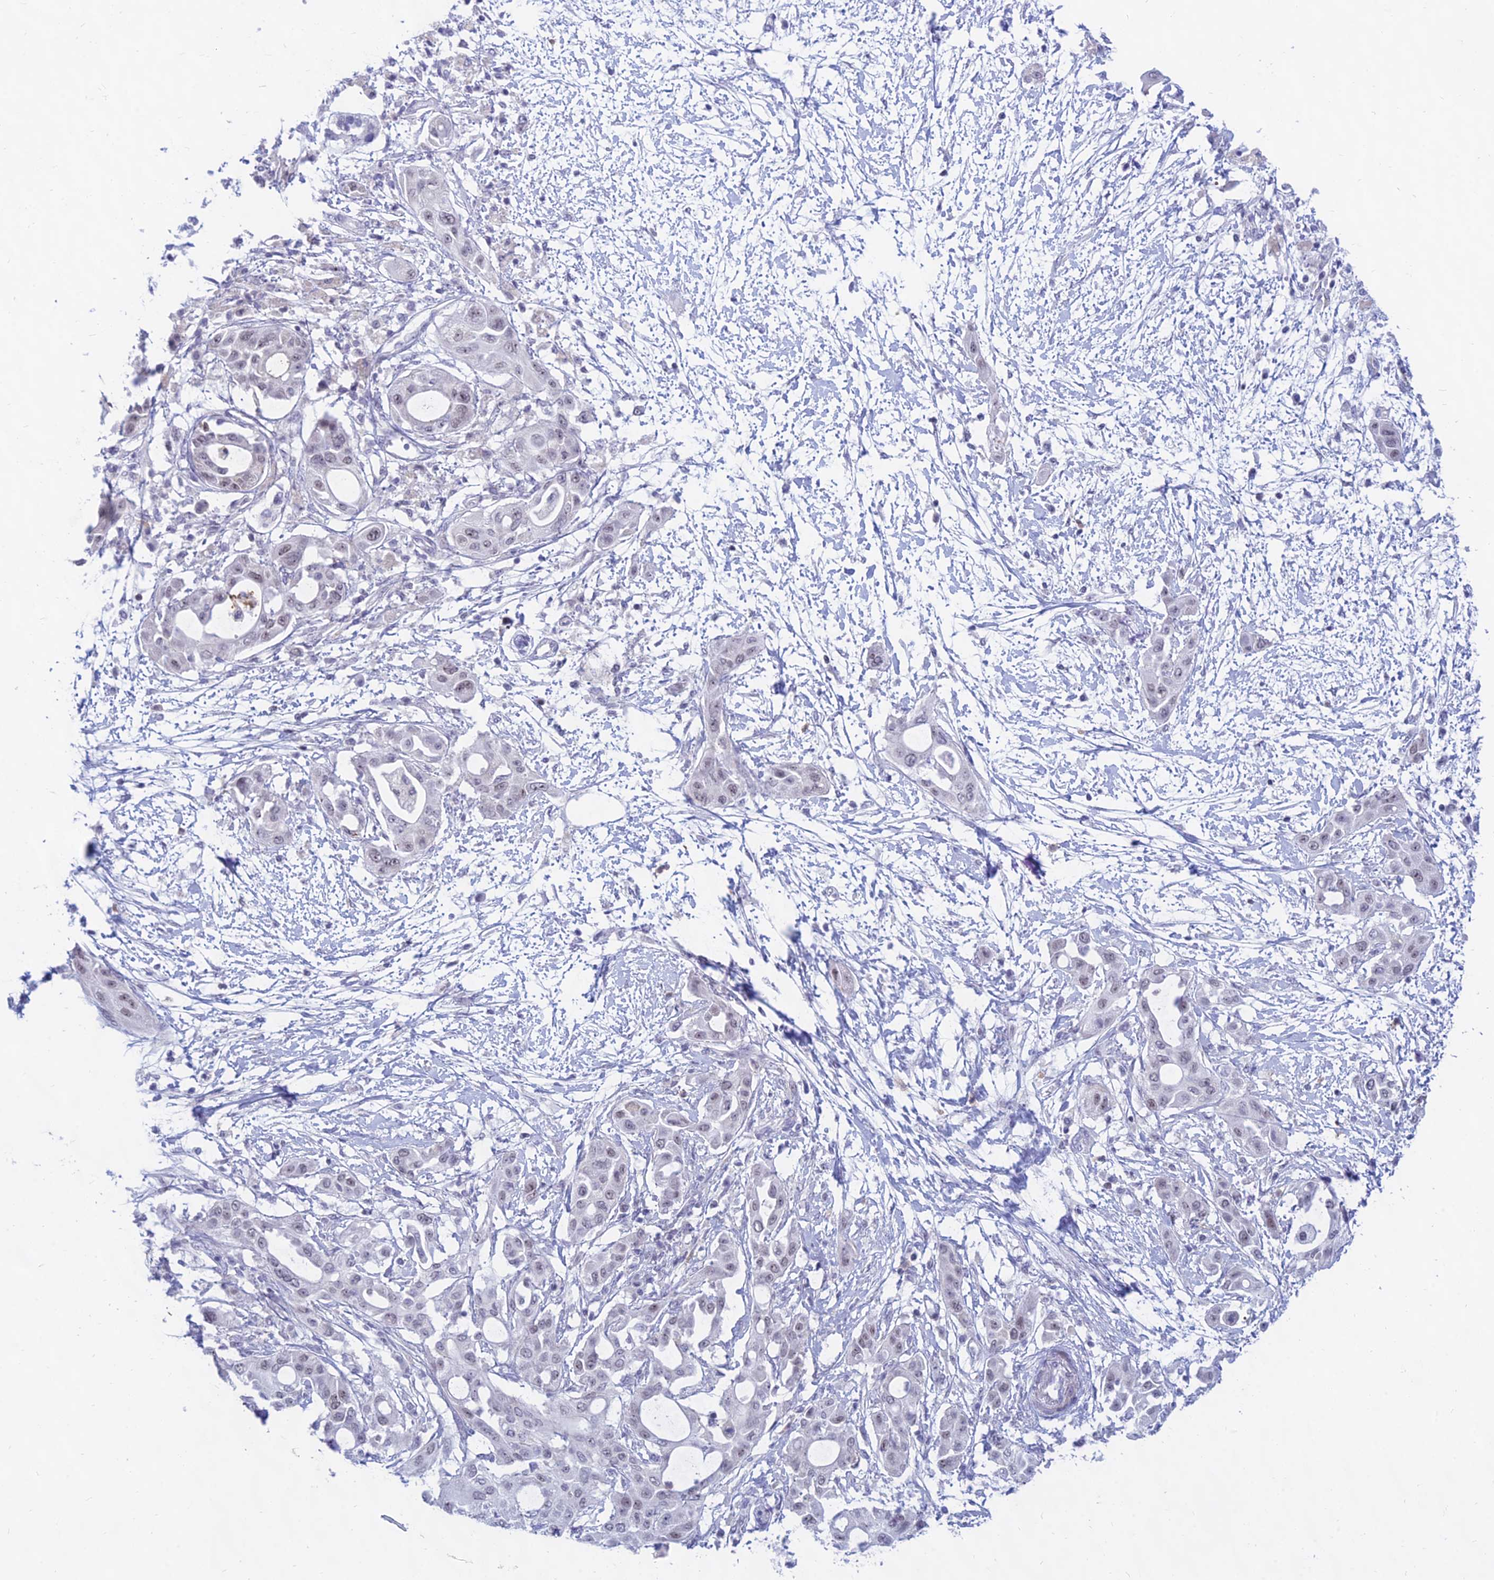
{"staining": {"intensity": "negative", "quantity": "none", "location": "none"}, "tissue": "pancreatic cancer", "cell_type": "Tumor cells", "image_type": "cancer", "snomed": [{"axis": "morphology", "description": "Adenocarcinoma, NOS"}, {"axis": "topography", "description": "Pancreas"}], "caption": "High magnification brightfield microscopy of pancreatic adenocarcinoma stained with DAB (brown) and counterstained with hematoxylin (blue): tumor cells show no significant staining.", "gene": "KRR1", "patient": {"sex": "male", "age": 68}}